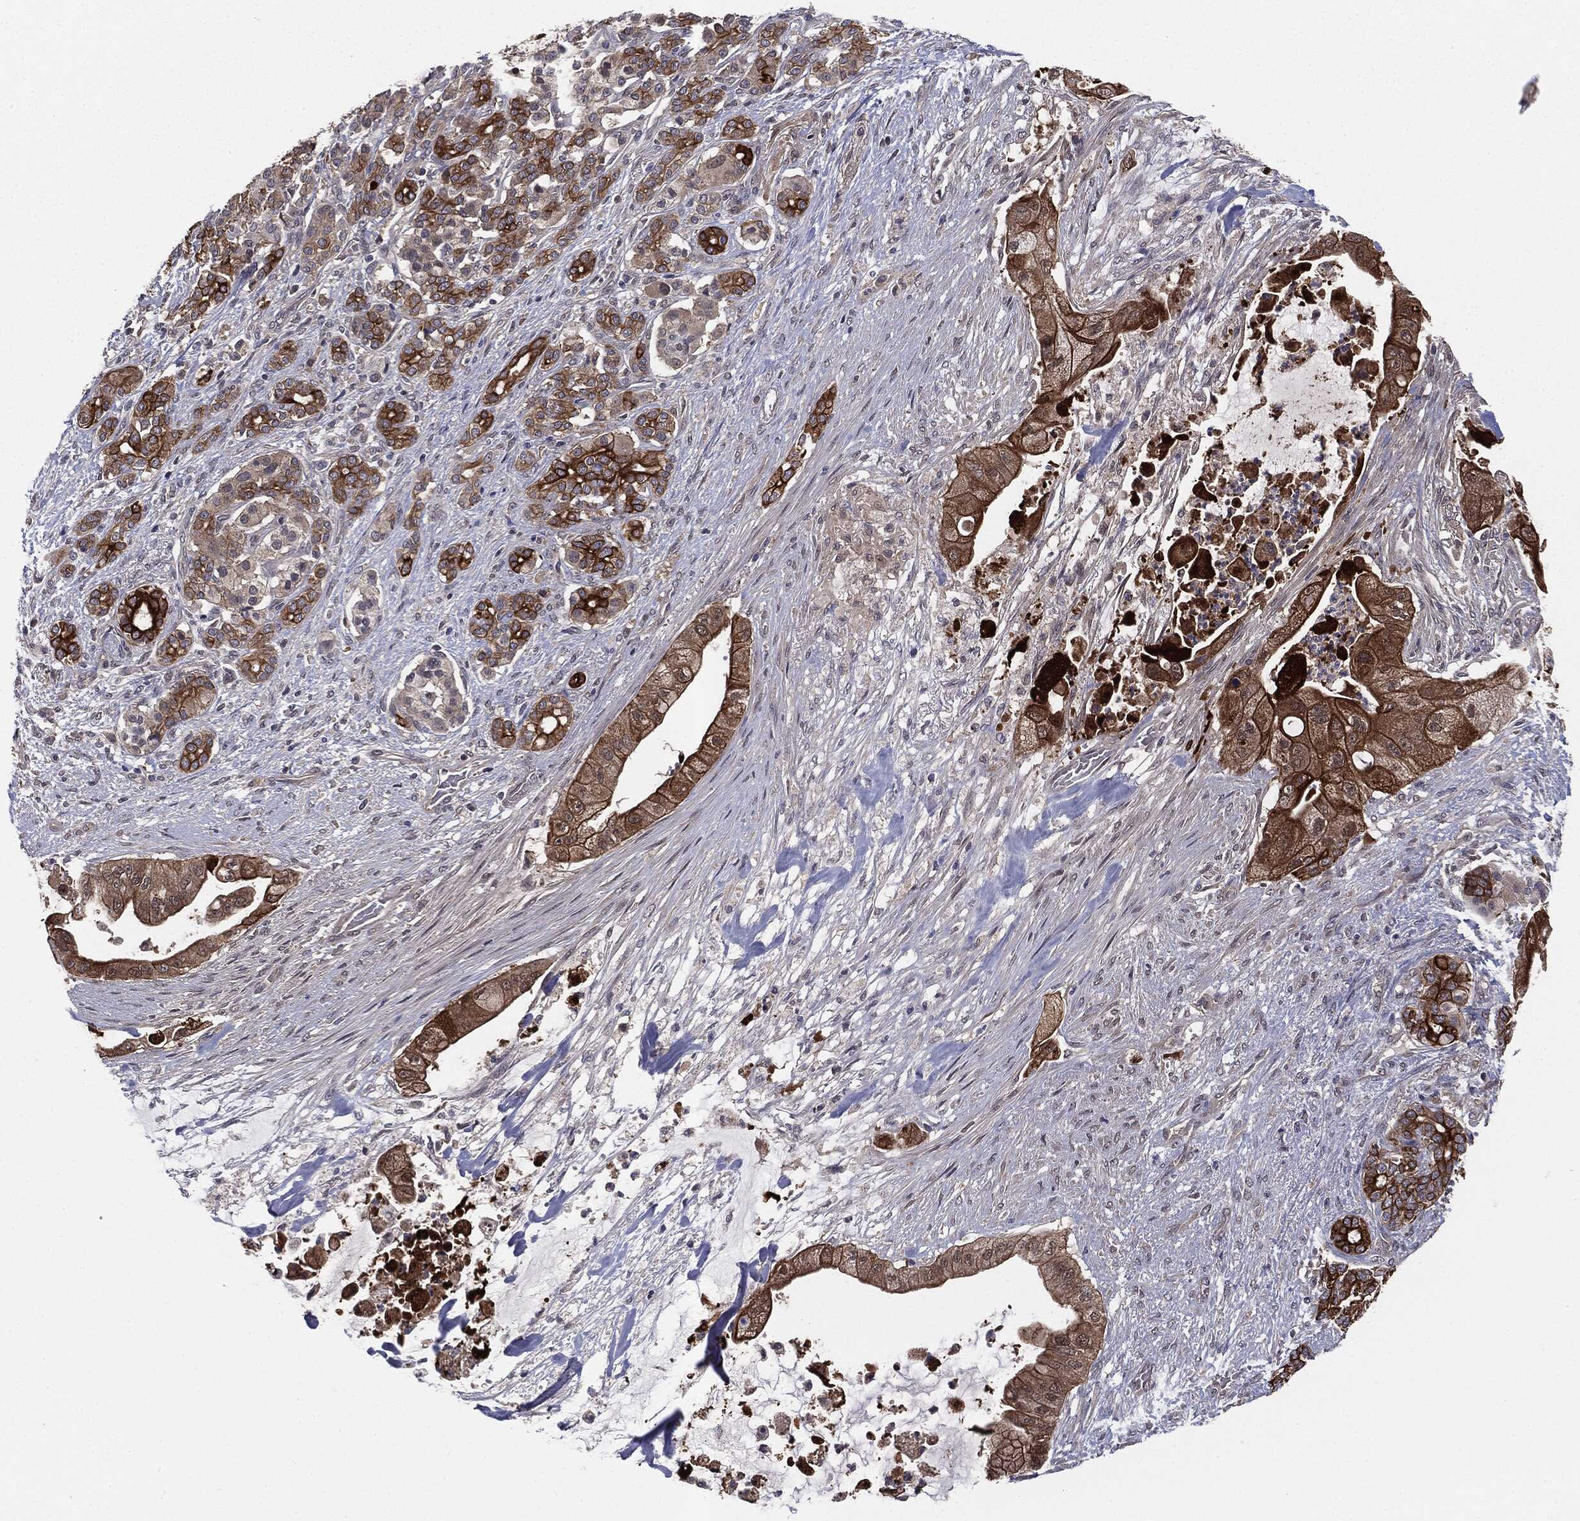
{"staining": {"intensity": "strong", "quantity": ">75%", "location": "cytoplasmic/membranous"}, "tissue": "pancreatic cancer", "cell_type": "Tumor cells", "image_type": "cancer", "snomed": [{"axis": "morphology", "description": "Normal tissue, NOS"}, {"axis": "morphology", "description": "Inflammation, NOS"}, {"axis": "morphology", "description": "Adenocarcinoma, NOS"}, {"axis": "topography", "description": "Pancreas"}], "caption": "Pancreatic adenocarcinoma stained with a protein marker displays strong staining in tumor cells.", "gene": "KRT7", "patient": {"sex": "male", "age": 57}}